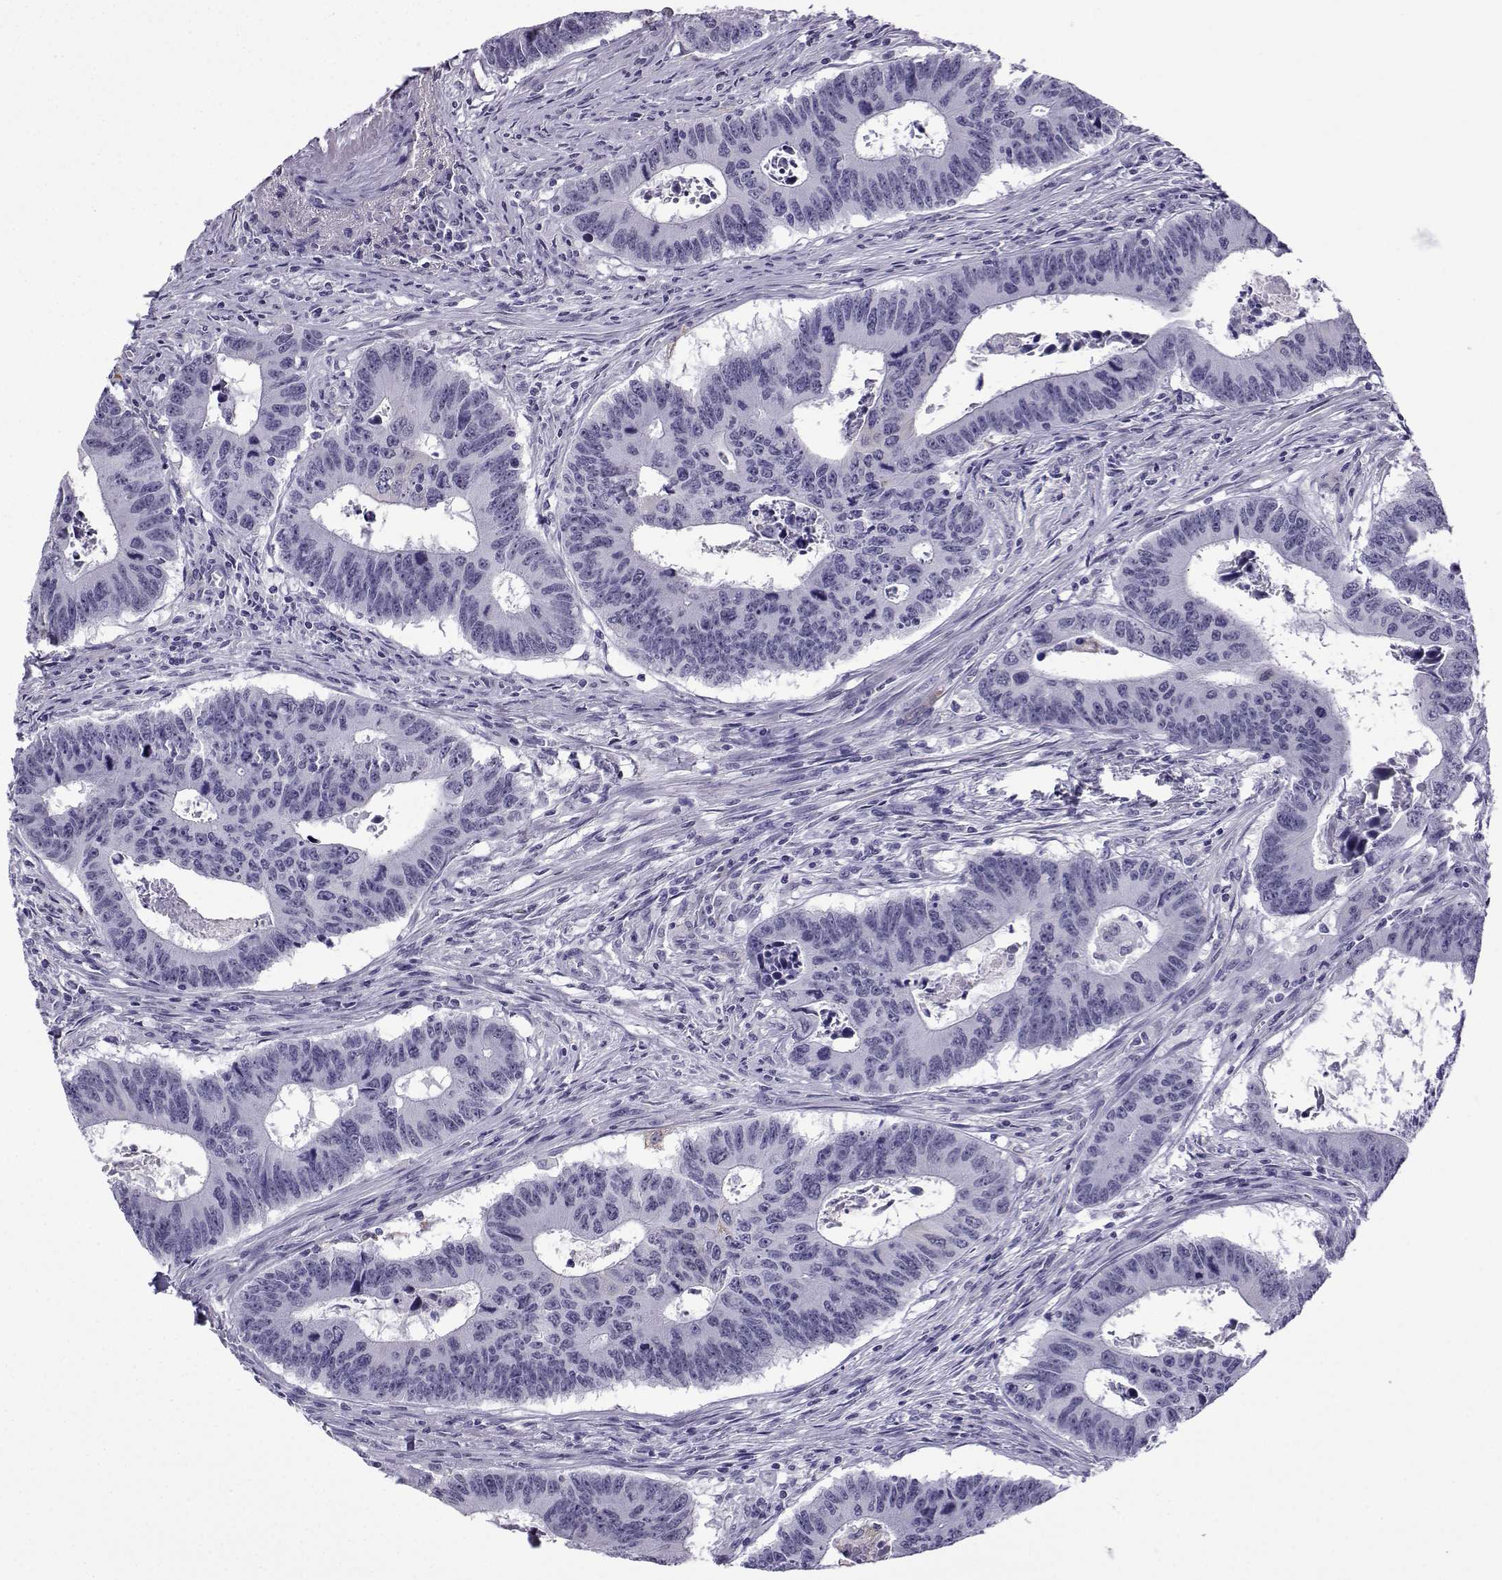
{"staining": {"intensity": "negative", "quantity": "none", "location": "none"}, "tissue": "colorectal cancer", "cell_type": "Tumor cells", "image_type": "cancer", "snomed": [{"axis": "morphology", "description": "Adenocarcinoma, NOS"}, {"axis": "topography", "description": "Appendix"}, {"axis": "topography", "description": "Colon"}, {"axis": "topography", "description": "Cecum"}, {"axis": "topography", "description": "Colon asc"}], "caption": "An image of human colorectal adenocarcinoma is negative for staining in tumor cells. (Stains: DAB (3,3'-diaminobenzidine) immunohistochemistry with hematoxylin counter stain, Microscopy: brightfield microscopy at high magnification).", "gene": "MRGBP", "patient": {"sex": "female", "age": 85}}